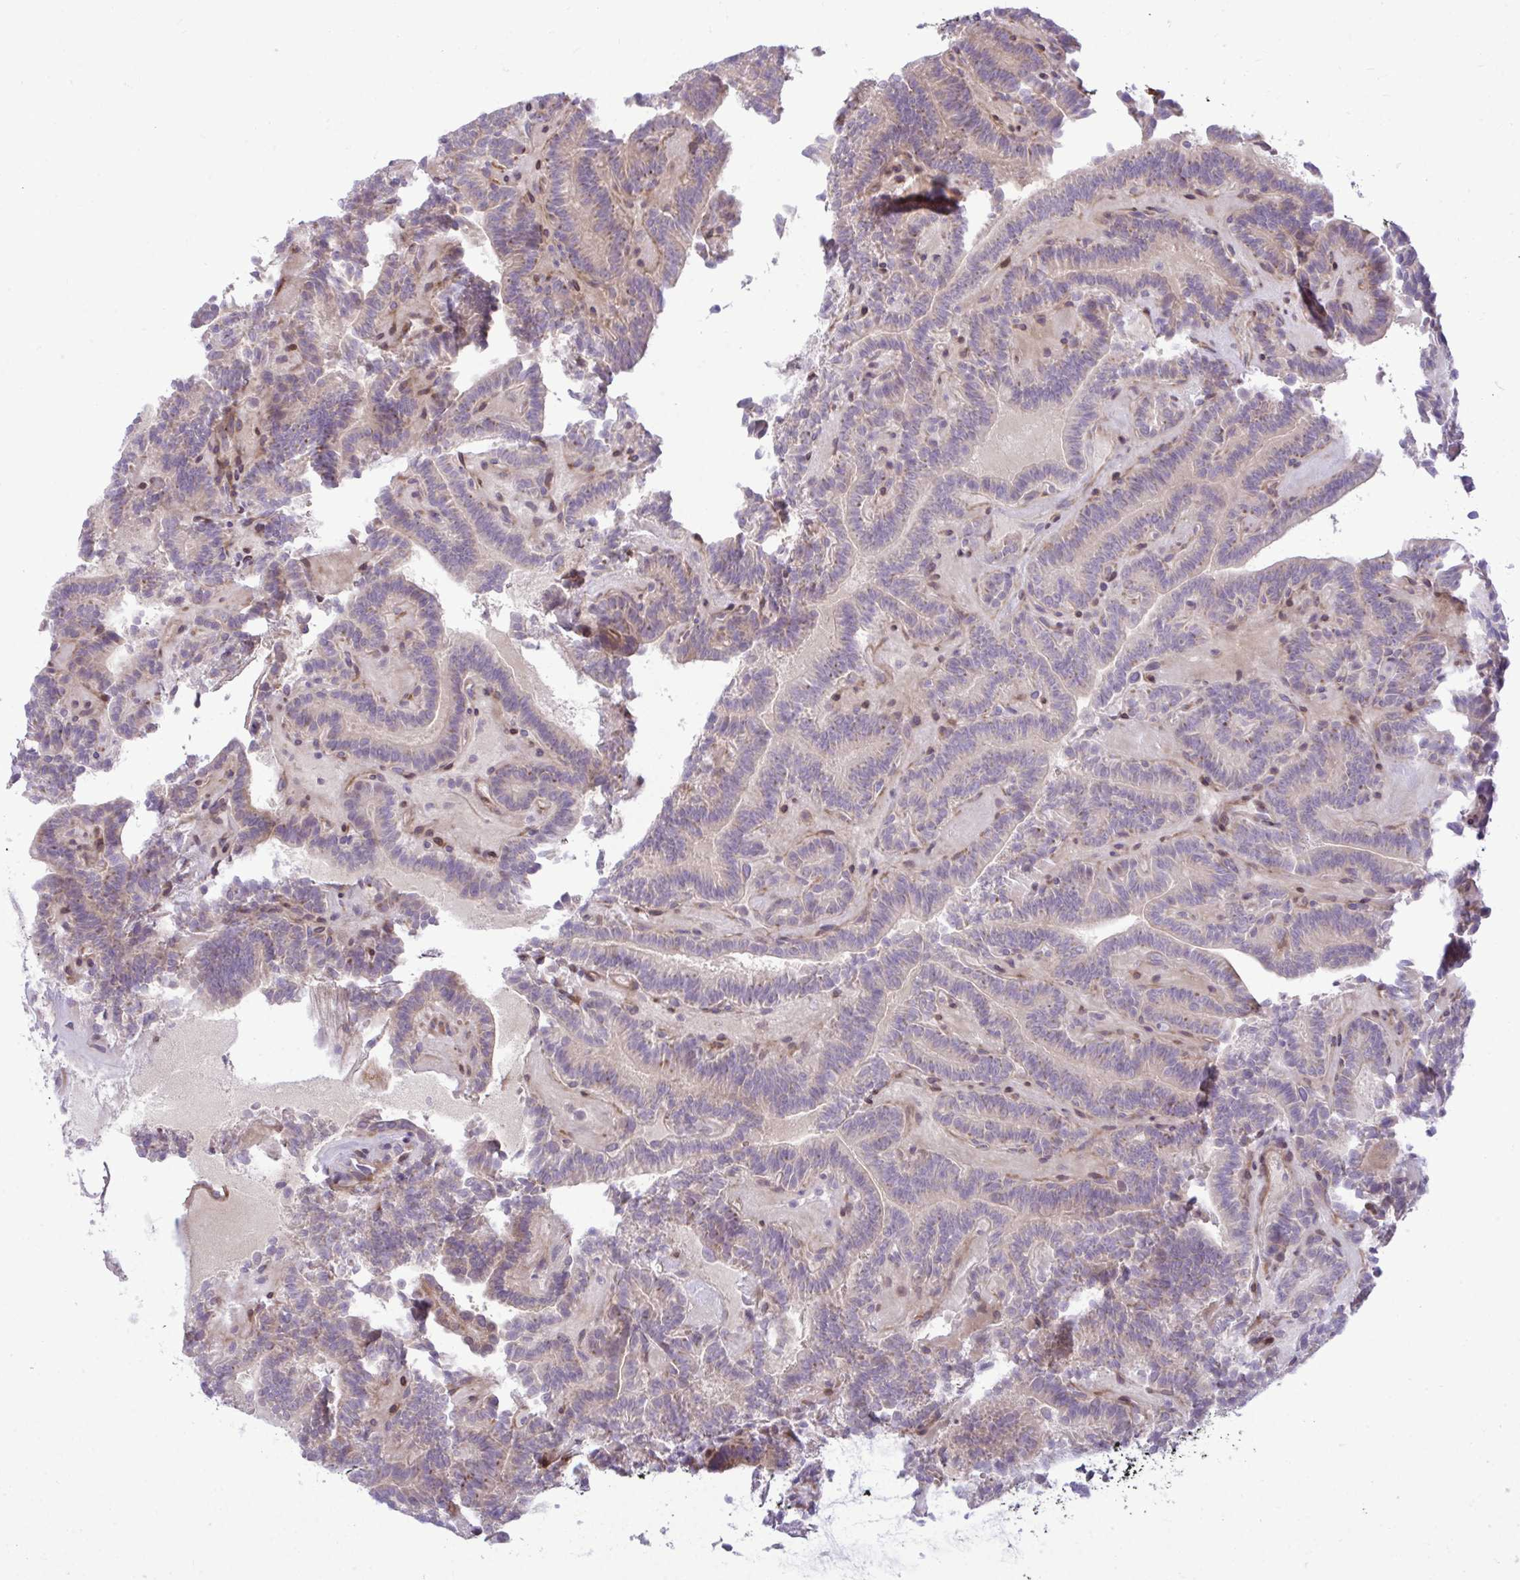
{"staining": {"intensity": "negative", "quantity": "none", "location": "none"}, "tissue": "thyroid cancer", "cell_type": "Tumor cells", "image_type": "cancer", "snomed": [{"axis": "morphology", "description": "Papillary adenocarcinoma, NOS"}, {"axis": "topography", "description": "Thyroid gland"}], "caption": "A high-resolution photomicrograph shows immunohistochemistry (IHC) staining of thyroid papillary adenocarcinoma, which displays no significant expression in tumor cells.", "gene": "ZSCAN9", "patient": {"sex": "female", "age": 21}}